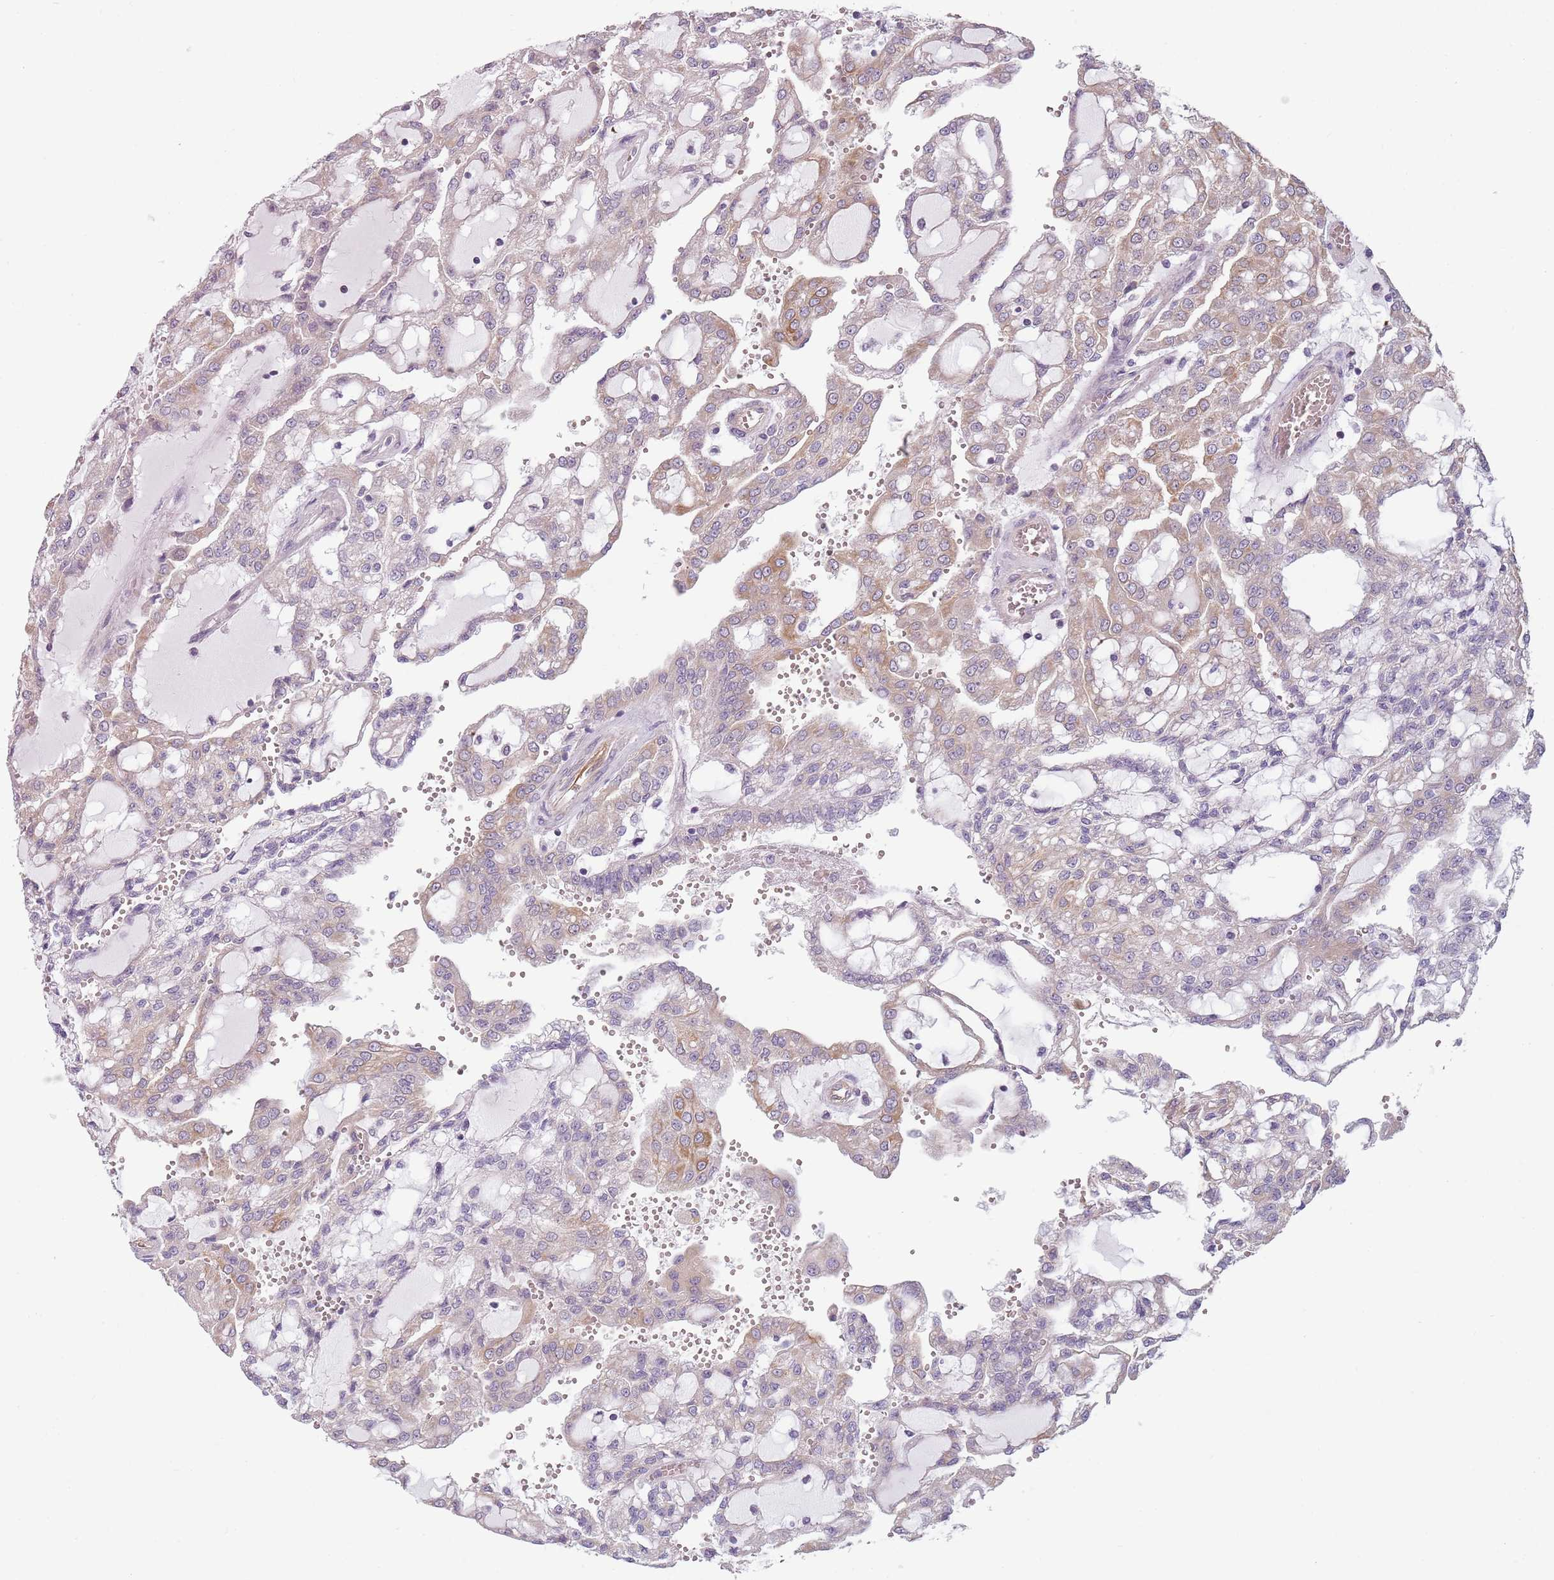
{"staining": {"intensity": "weak", "quantity": "<25%", "location": "cytoplasmic/membranous"}, "tissue": "renal cancer", "cell_type": "Tumor cells", "image_type": "cancer", "snomed": [{"axis": "morphology", "description": "Adenocarcinoma, NOS"}, {"axis": "topography", "description": "Kidney"}], "caption": "This is an immunohistochemistry (IHC) image of renal cancer. There is no staining in tumor cells.", "gene": "TLCD2", "patient": {"sex": "male", "age": 63}}